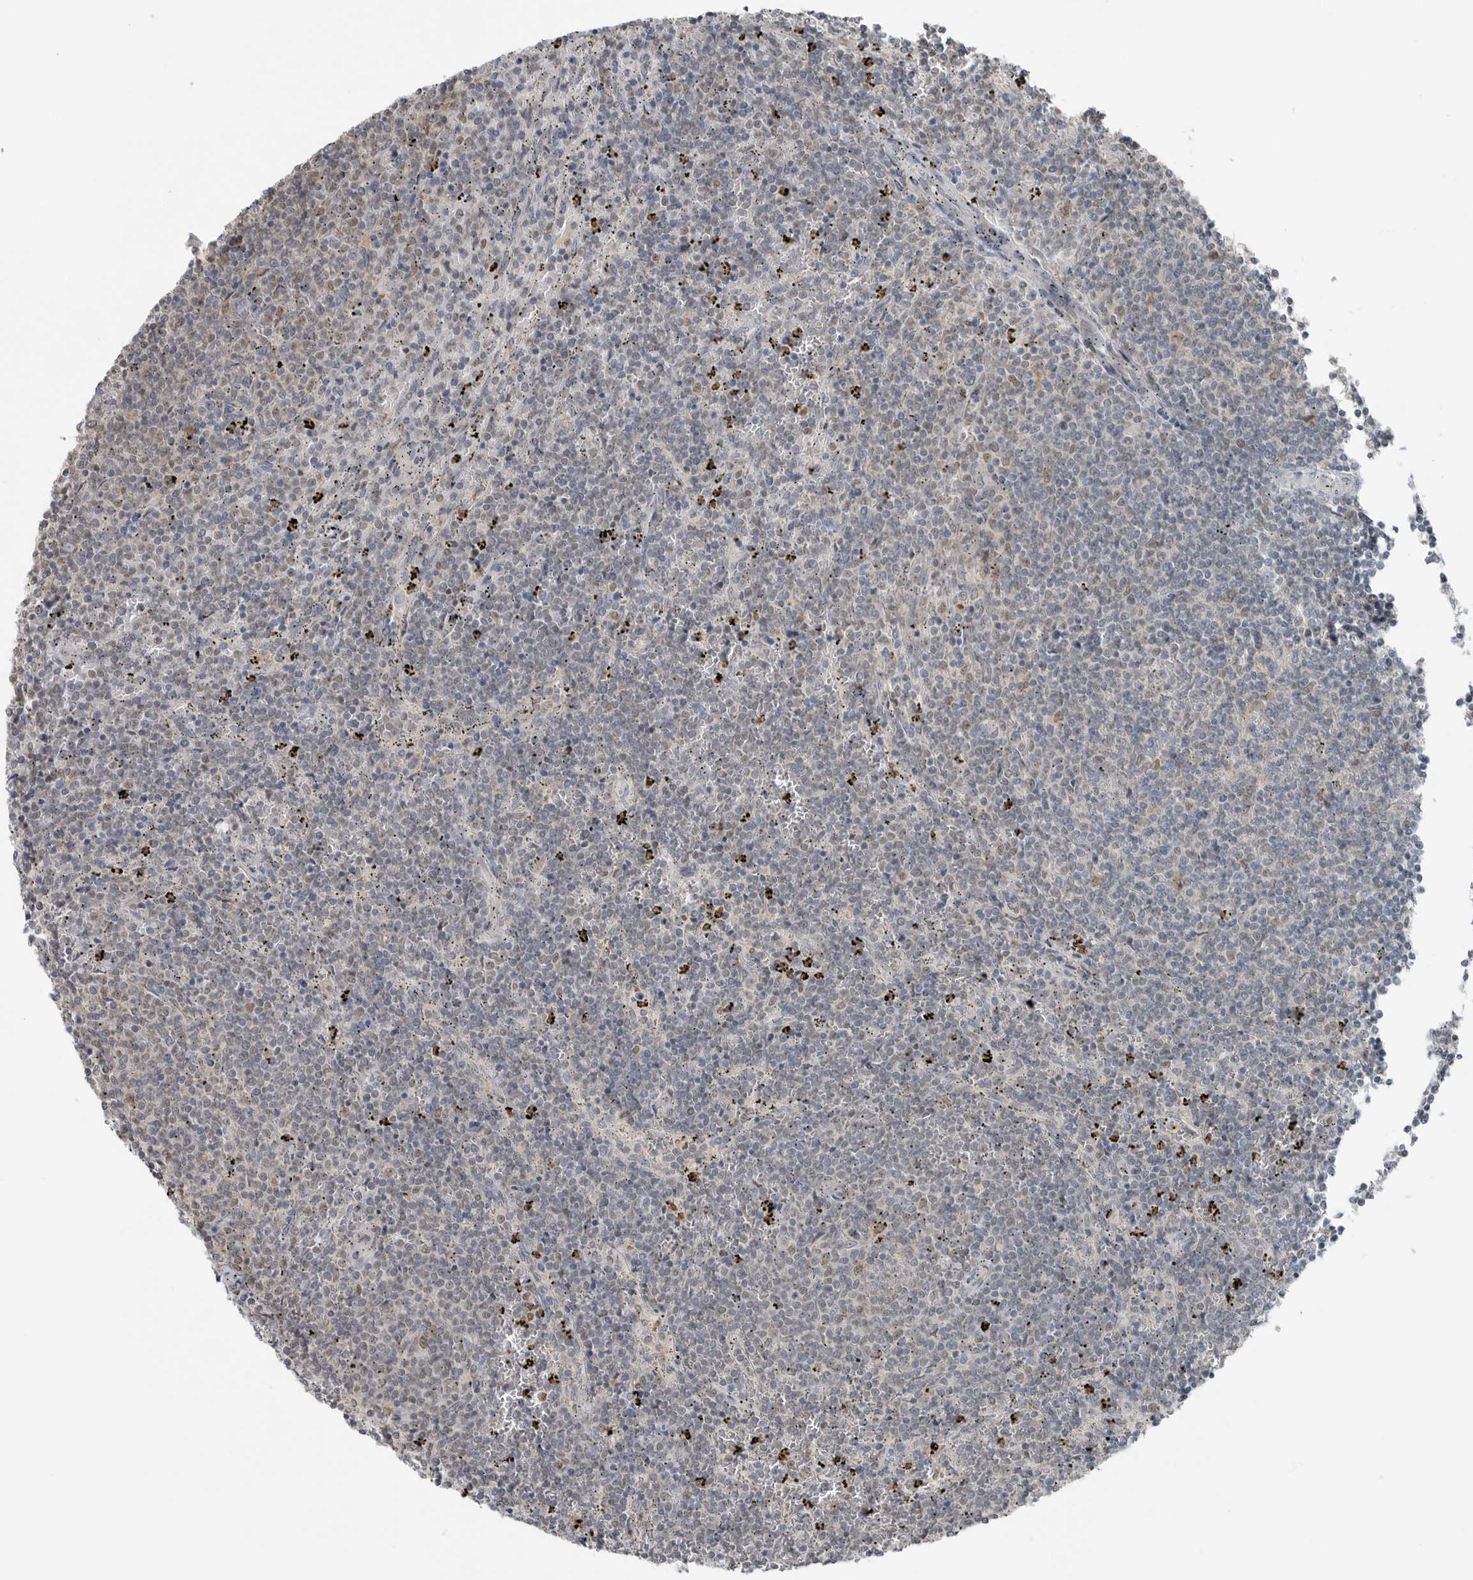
{"staining": {"intensity": "weak", "quantity": "<25%", "location": "nuclear"}, "tissue": "lymphoma", "cell_type": "Tumor cells", "image_type": "cancer", "snomed": [{"axis": "morphology", "description": "Malignant lymphoma, non-Hodgkin's type, Low grade"}, {"axis": "topography", "description": "Spleen"}], "caption": "Malignant lymphoma, non-Hodgkin's type (low-grade) was stained to show a protein in brown. There is no significant staining in tumor cells.", "gene": "MFAP3L", "patient": {"sex": "female", "age": 50}}